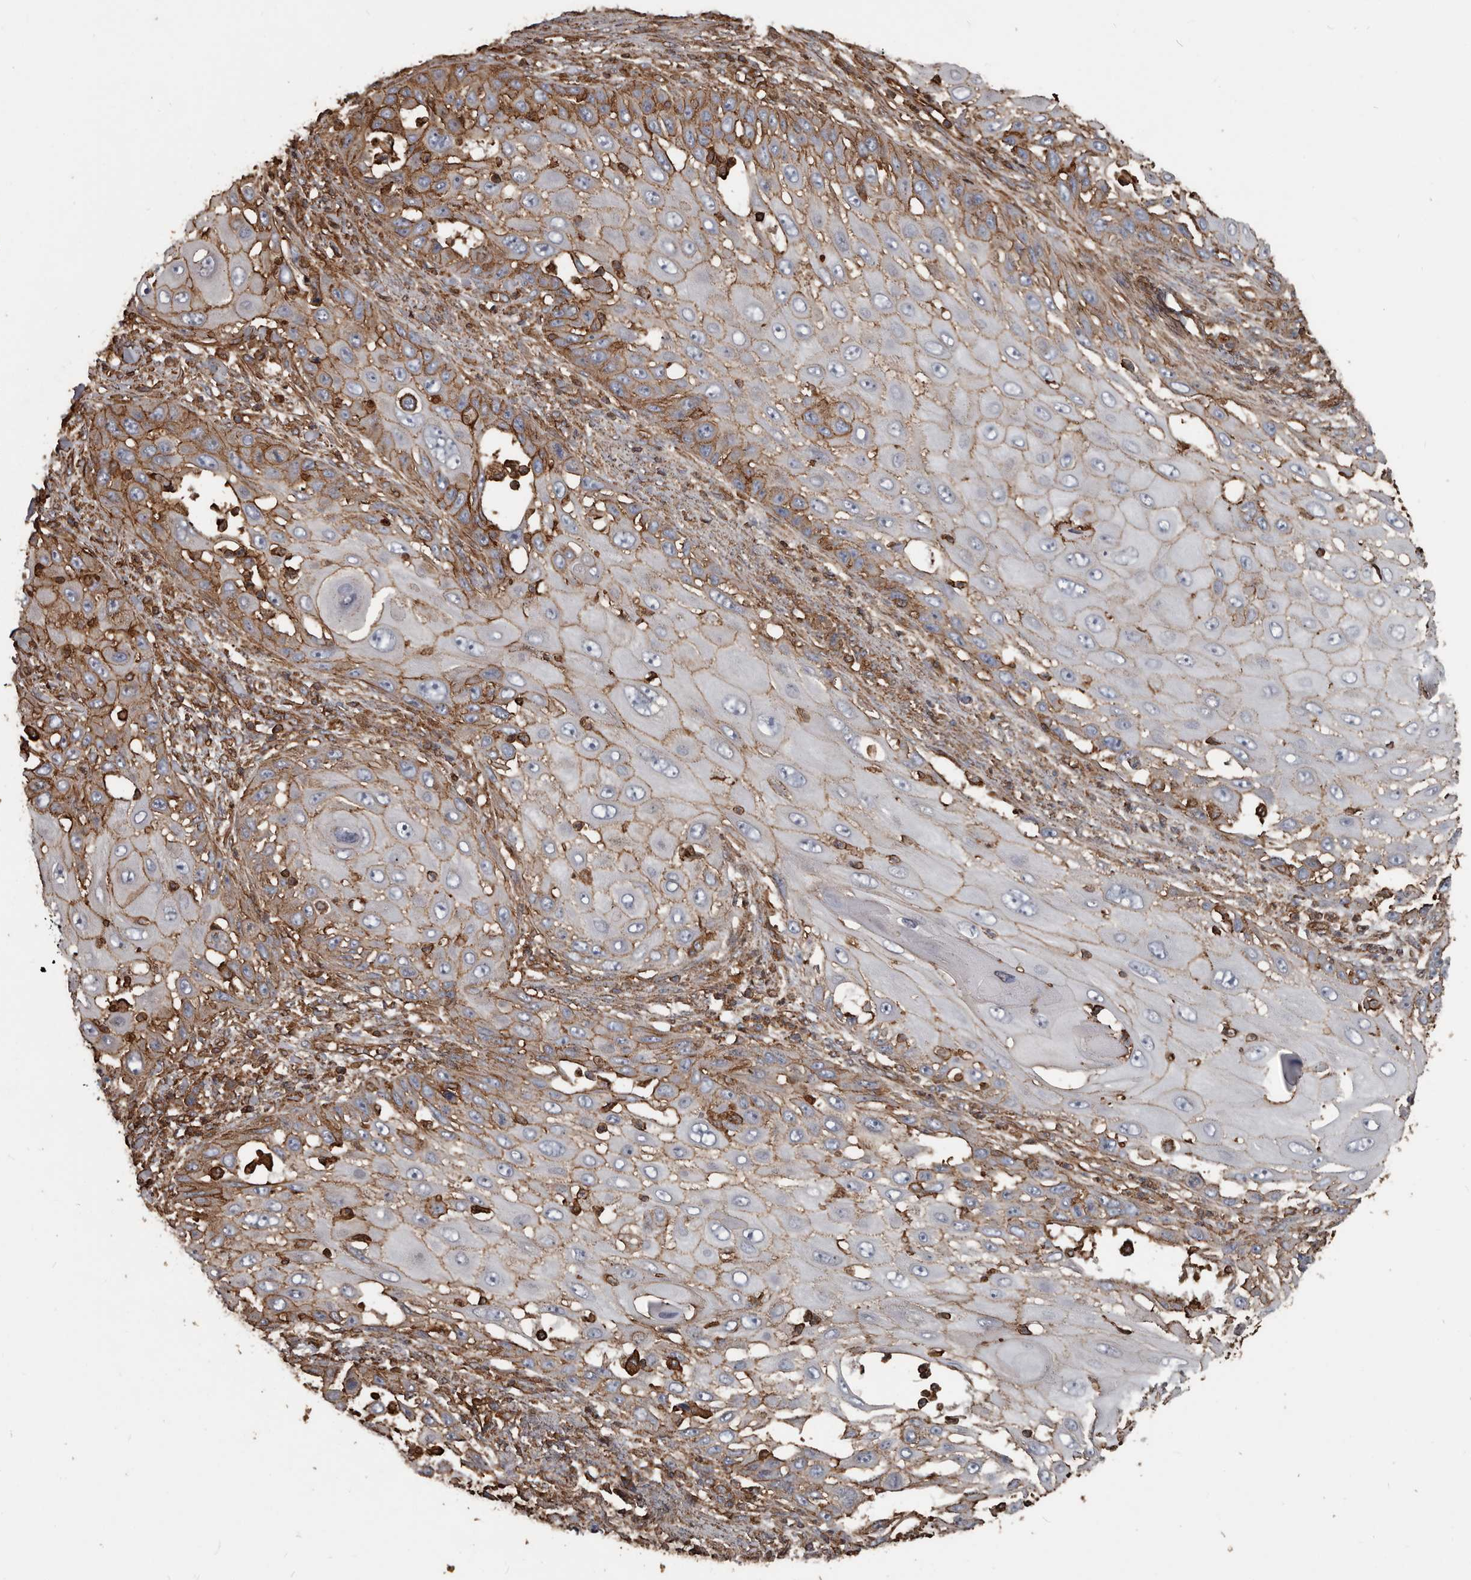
{"staining": {"intensity": "moderate", "quantity": "25%-75%", "location": "cytoplasmic/membranous"}, "tissue": "skin cancer", "cell_type": "Tumor cells", "image_type": "cancer", "snomed": [{"axis": "morphology", "description": "Squamous cell carcinoma, NOS"}, {"axis": "topography", "description": "Skin"}], "caption": "About 25%-75% of tumor cells in skin cancer display moderate cytoplasmic/membranous protein positivity as visualized by brown immunohistochemical staining.", "gene": "DENND6B", "patient": {"sex": "female", "age": 44}}